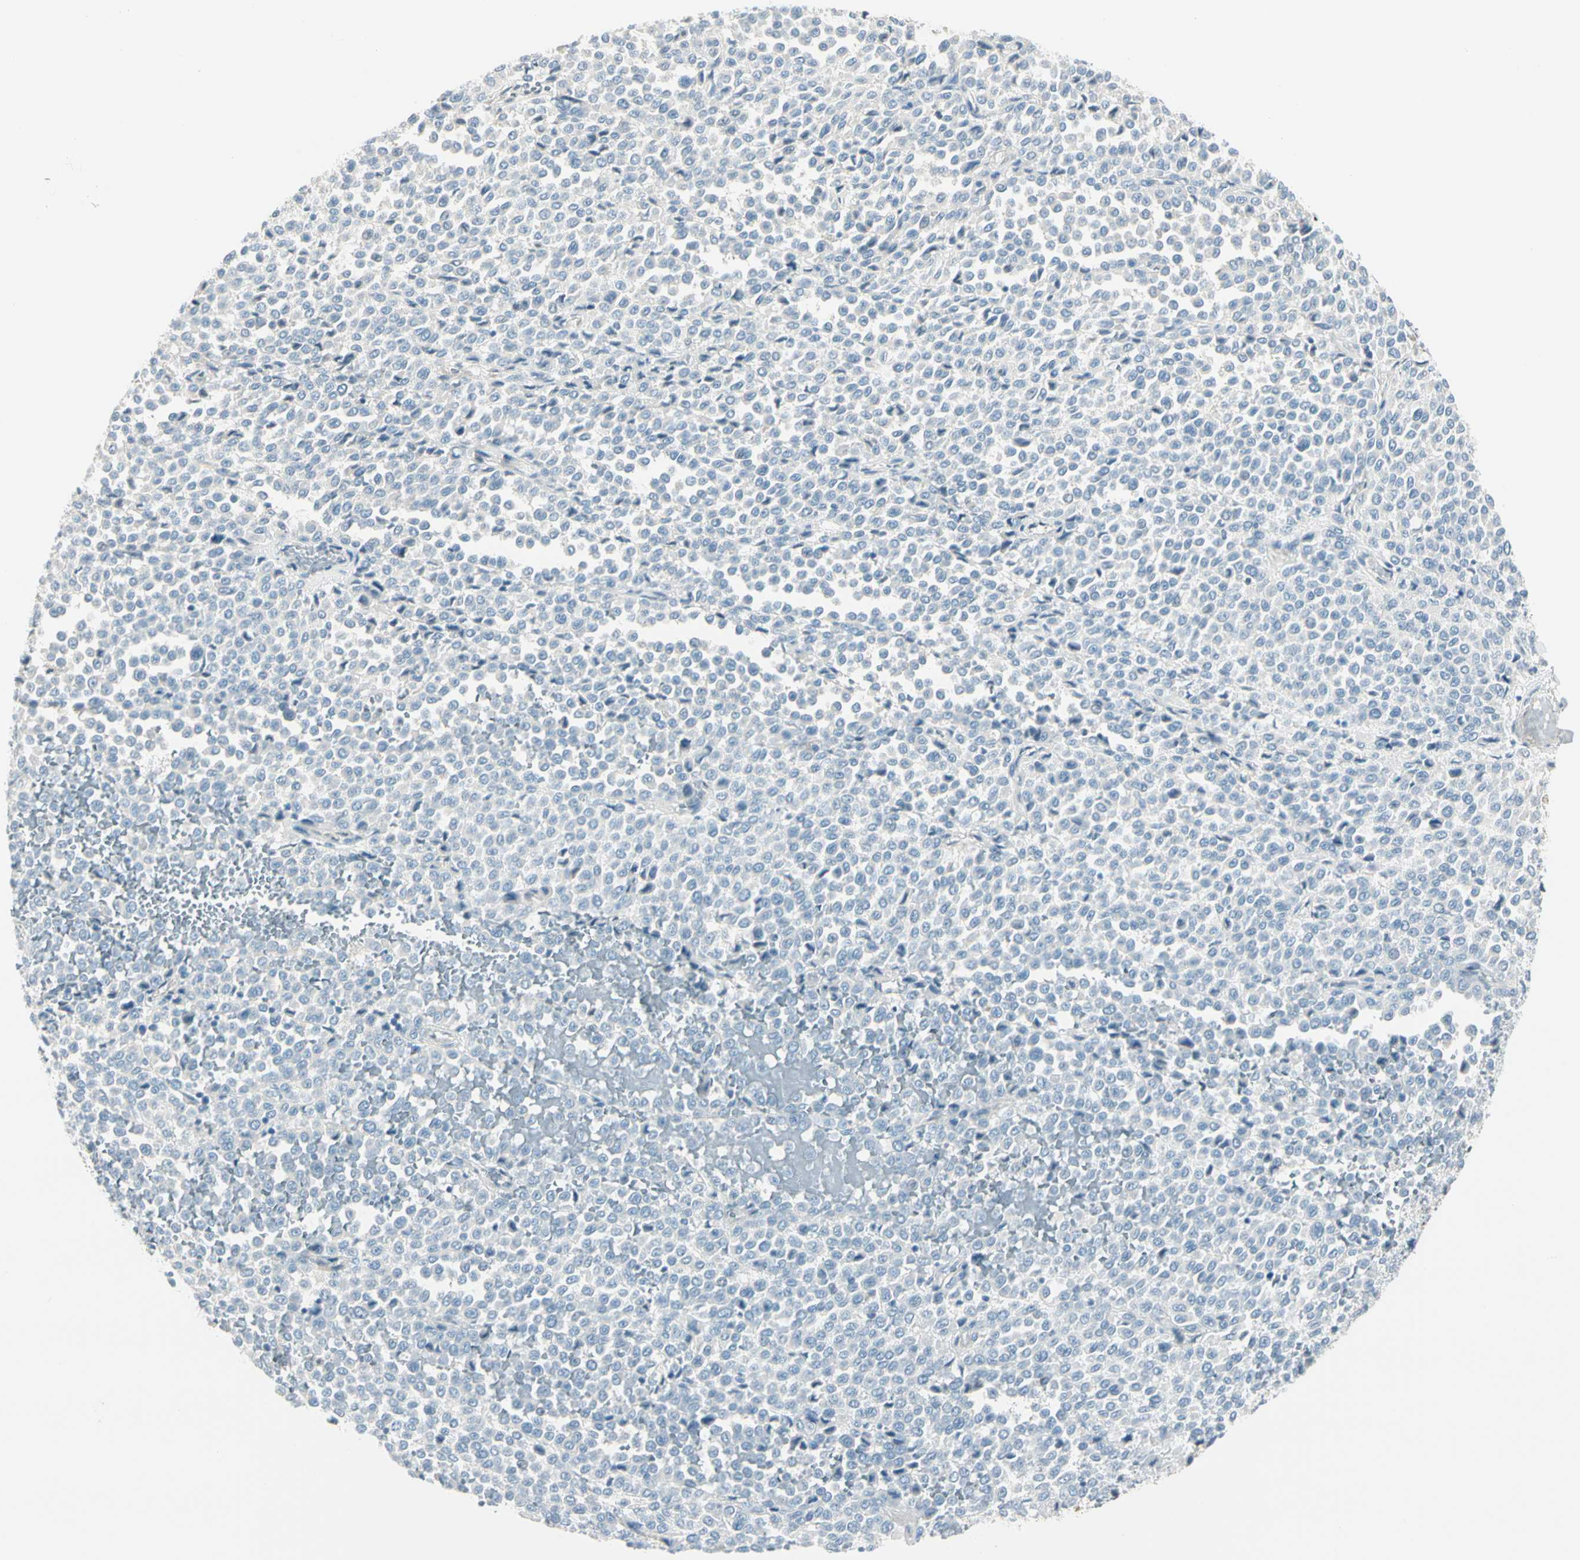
{"staining": {"intensity": "negative", "quantity": "none", "location": "none"}, "tissue": "melanoma", "cell_type": "Tumor cells", "image_type": "cancer", "snomed": [{"axis": "morphology", "description": "Malignant melanoma, Metastatic site"}, {"axis": "topography", "description": "Pancreas"}], "caption": "Immunohistochemistry (IHC) image of human melanoma stained for a protein (brown), which demonstrates no positivity in tumor cells. (Immunohistochemistry, brightfield microscopy, high magnification).", "gene": "SLC6A15", "patient": {"sex": "female", "age": 30}}